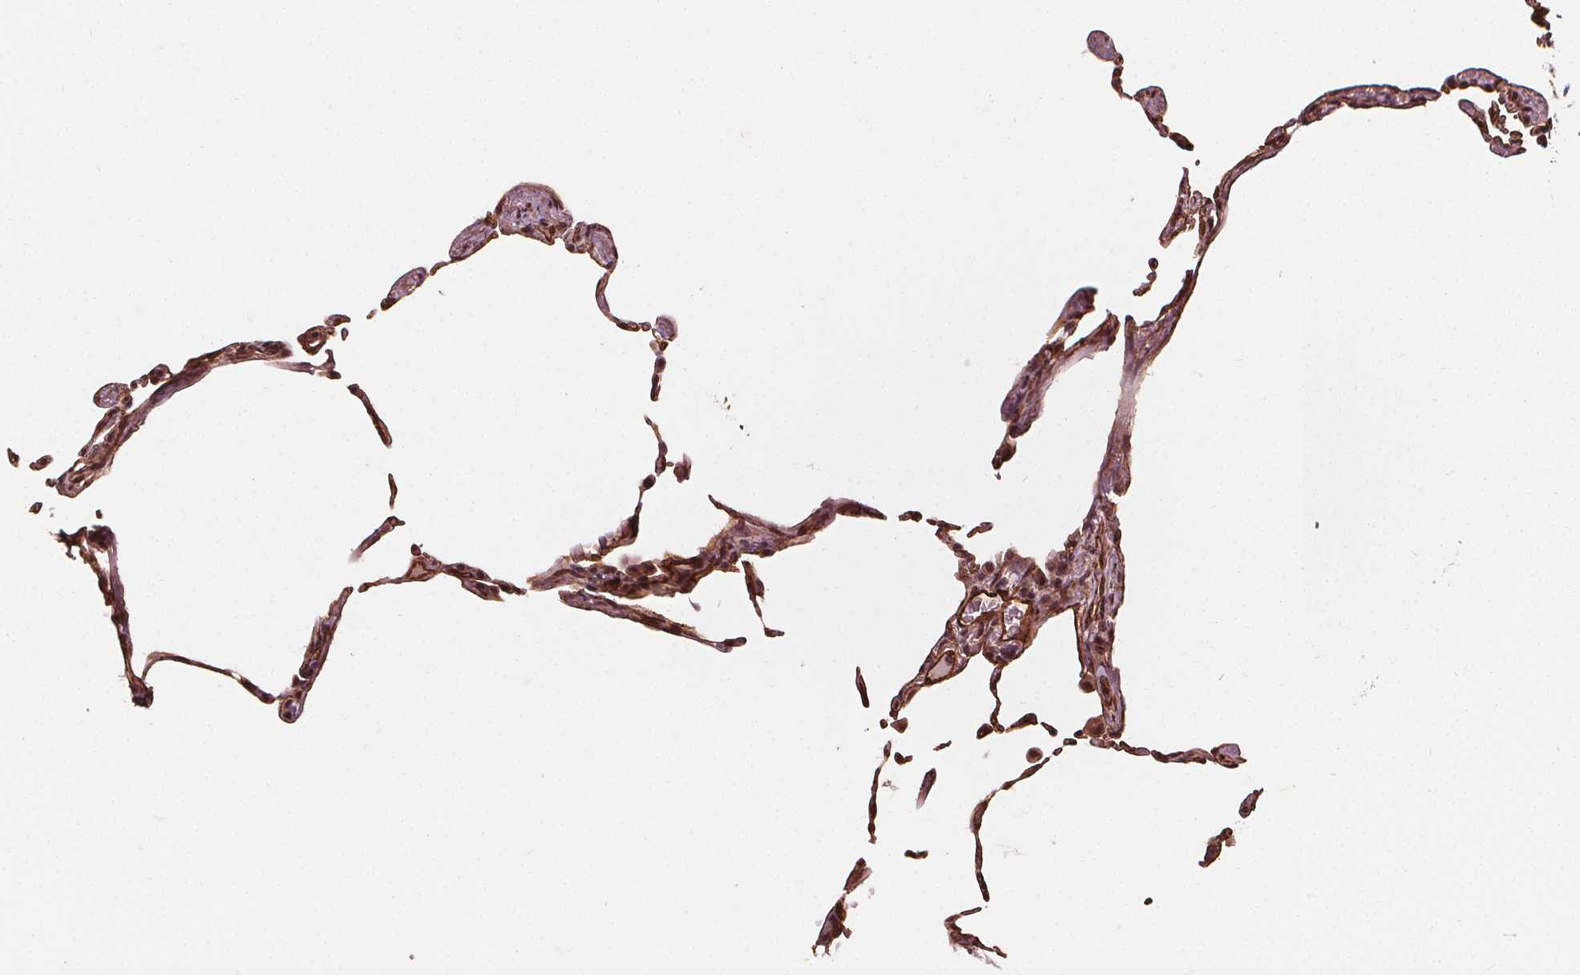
{"staining": {"intensity": "moderate", "quantity": ">75%", "location": "nuclear"}, "tissue": "lung", "cell_type": "Alveolar cells", "image_type": "normal", "snomed": [{"axis": "morphology", "description": "Normal tissue, NOS"}, {"axis": "topography", "description": "Lung"}], "caption": "IHC (DAB) staining of normal lung exhibits moderate nuclear protein positivity in about >75% of alveolar cells. The staining was performed using DAB (3,3'-diaminobenzidine), with brown indicating positive protein expression. Nuclei are stained blue with hematoxylin.", "gene": "EXOSC9", "patient": {"sex": "female", "age": 57}}